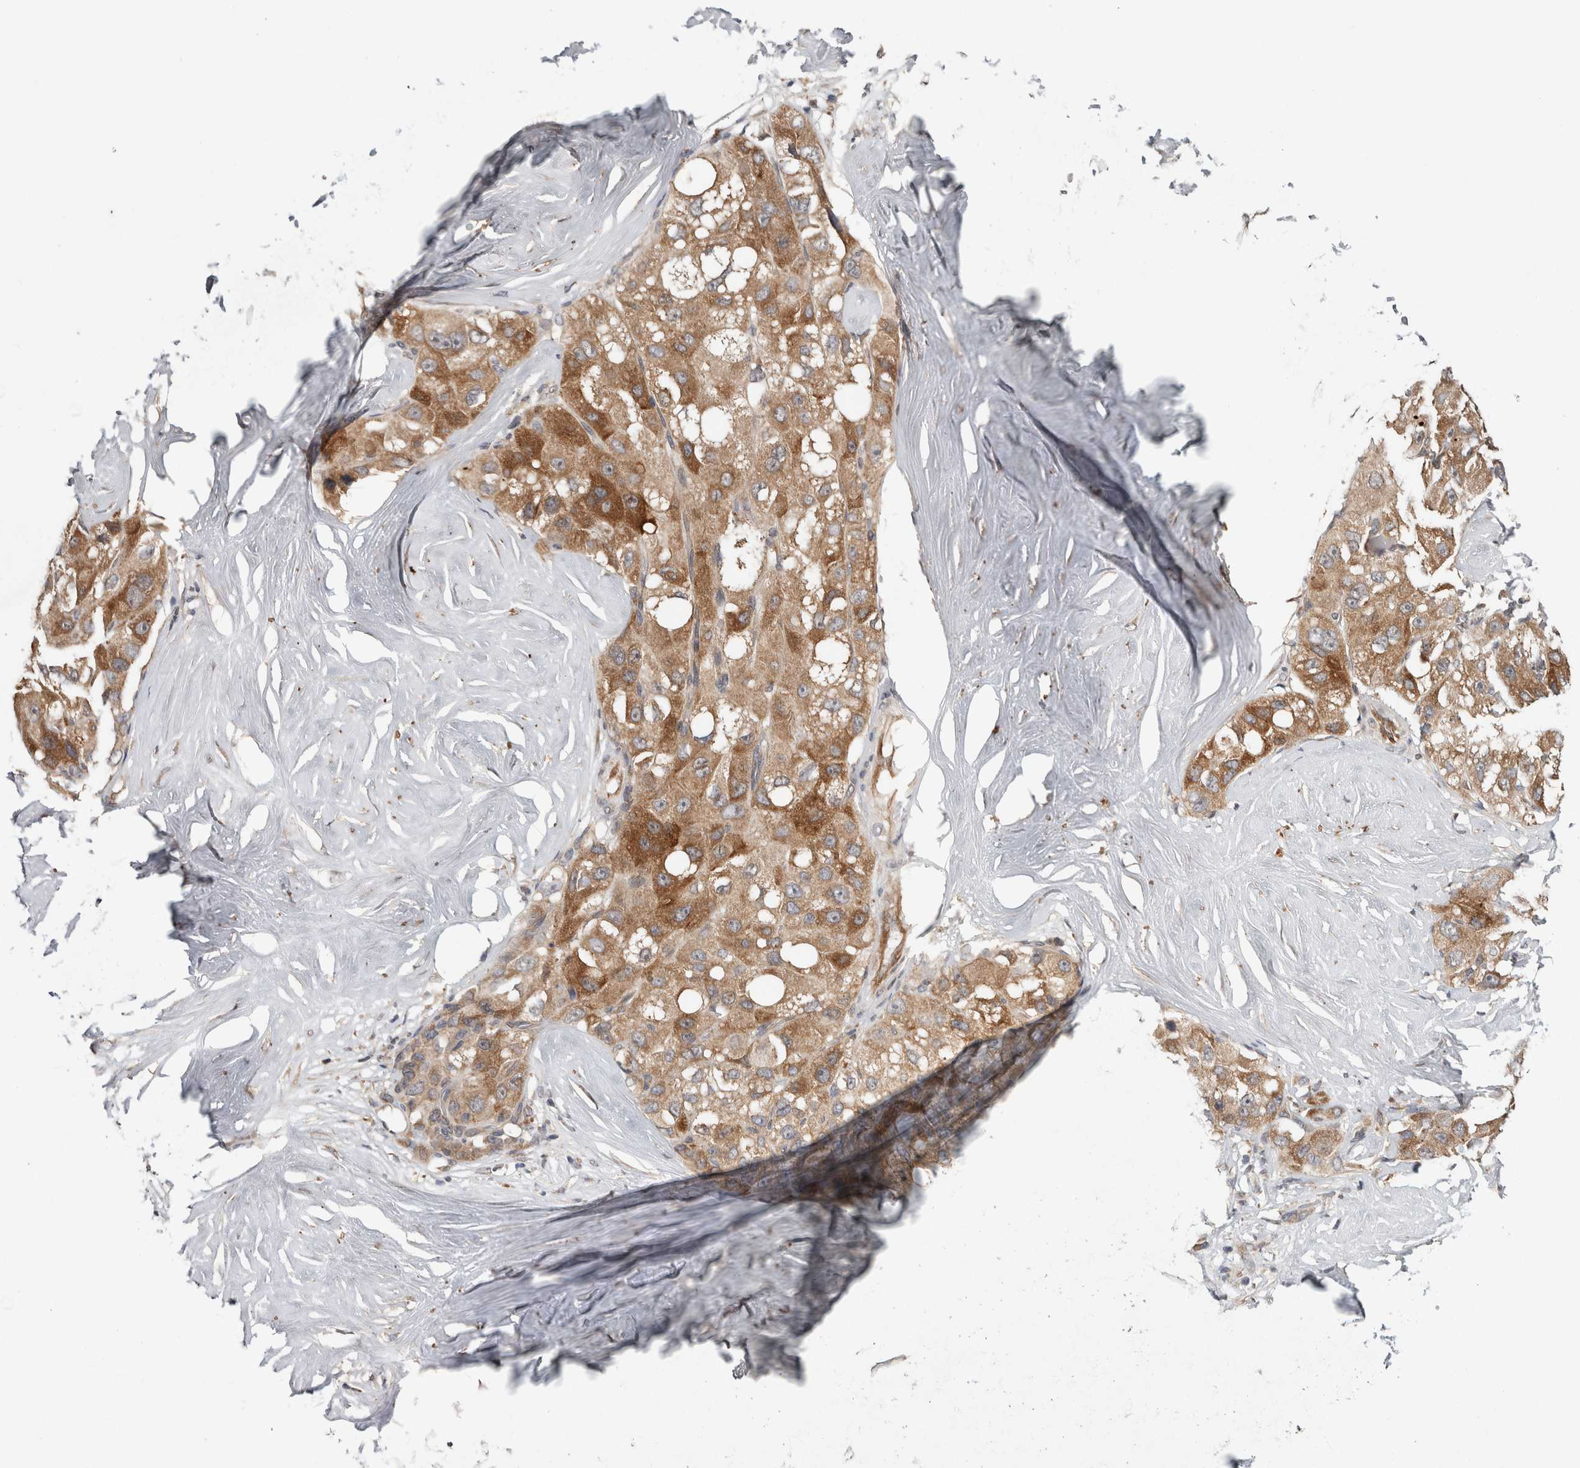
{"staining": {"intensity": "moderate", "quantity": ">75%", "location": "cytoplasmic/membranous"}, "tissue": "liver cancer", "cell_type": "Tumor cells", "image_type": "cancer", "snomed": [{"axis": "morphology", "description": "Carcinoma, Hepatocellular, NOS"}, {"axis": "topography", "description": "Liver"}], "caption": "Liver cancer (hepatocellular carcinoma) stained with a protein marker exhibits moderate staining in tumor cells.", "gene": "HMOX2", "patient": {"sex": "male", "age": 80}}